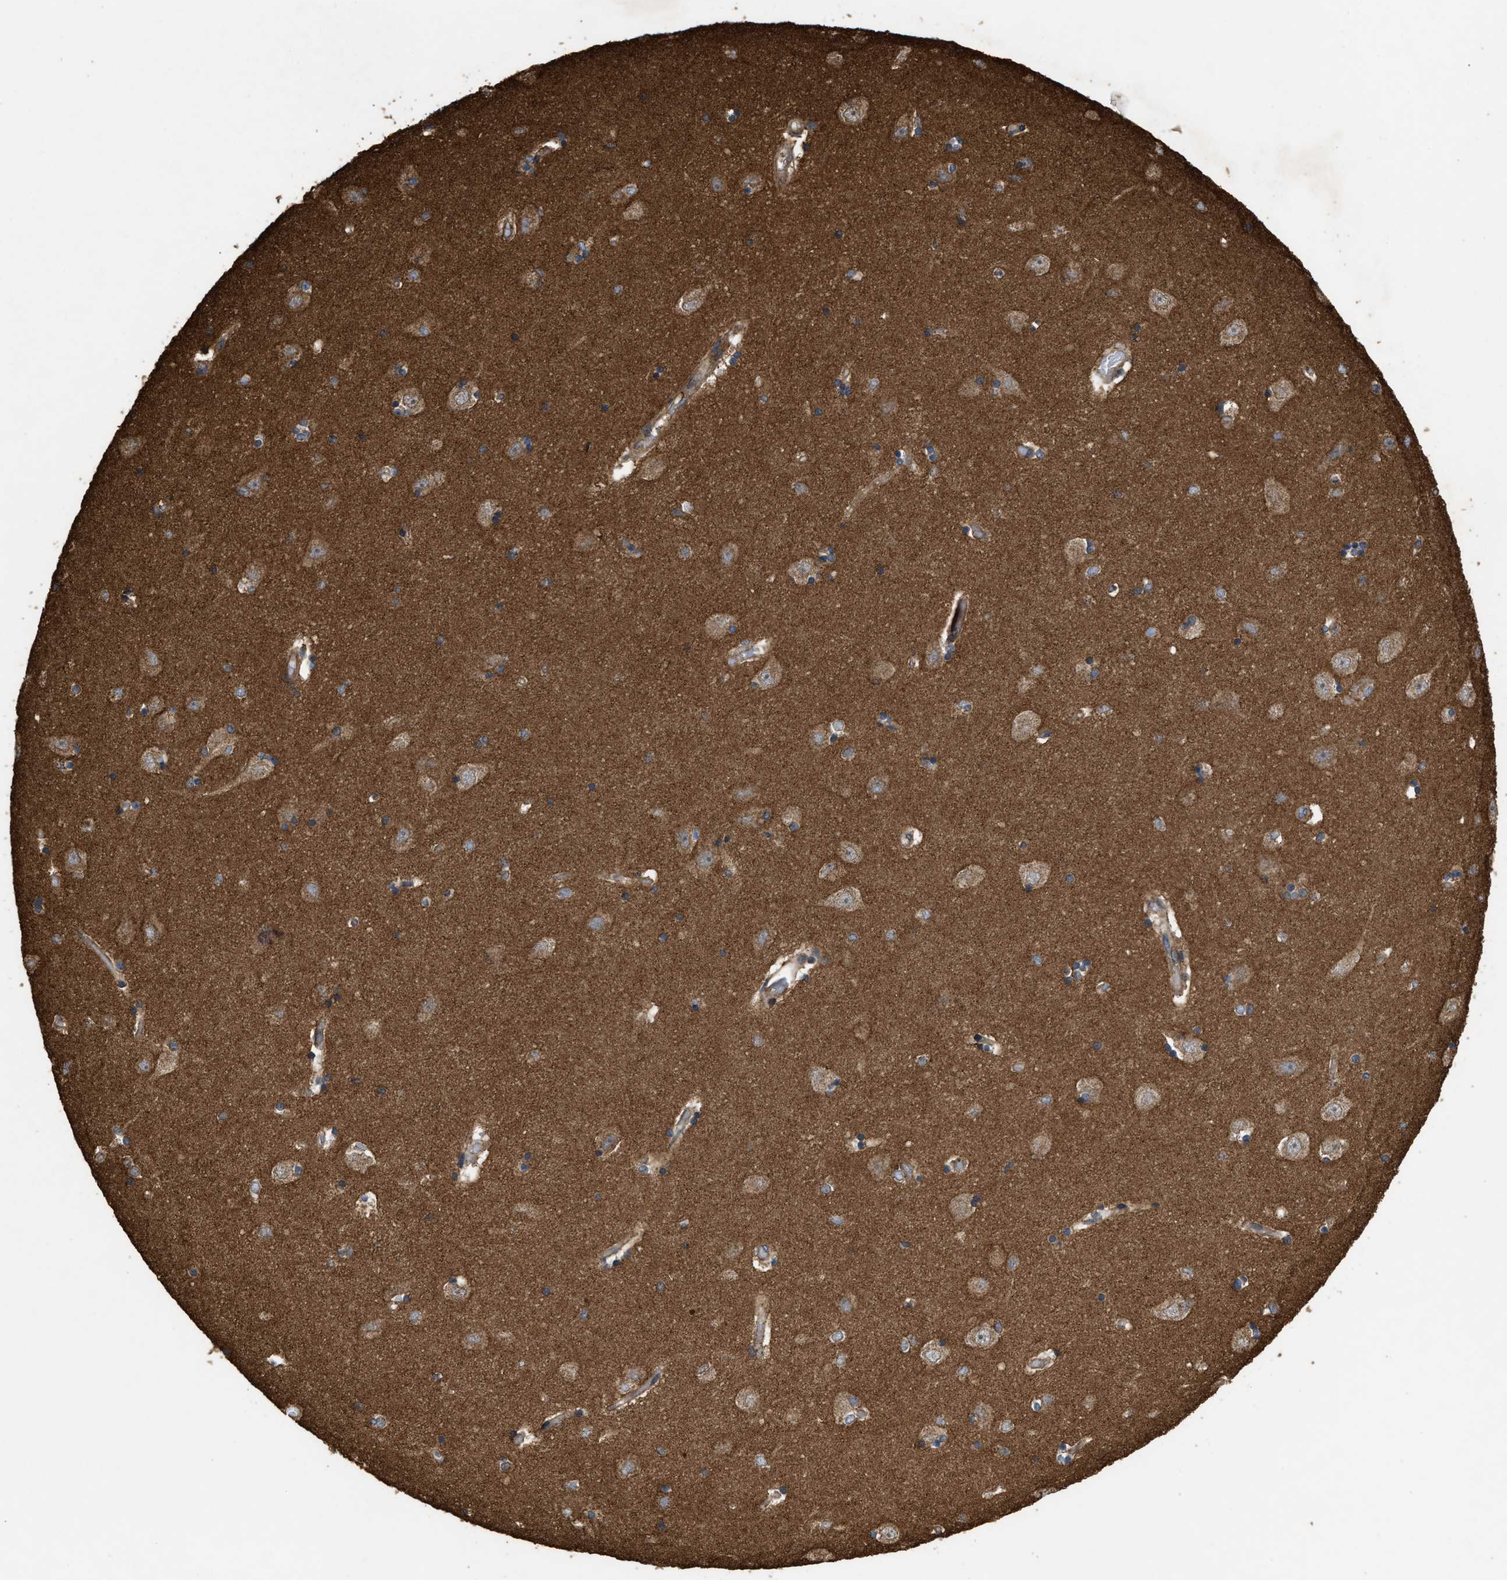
{"staining": {"intensity": "moderate", "quantity": ">75%", "location": "cytoplasmic/membranous"}, "tissue": "hippocampus", "cell_type": "Glial cells", "image_type": "normal", "snomed": [{"axis": "morphology", "description": "Normal tissue, NOS"}, {"axis": "topography", "description": "Hippocampus"}], "caption": "Protein staining of benign hippocampus reveals moderate cytoplasmic/membranous expression in about >75% of glial cells. Immunohistochemistry (ihc) stains the protein of interest in brown and the nuclei are stained blue.", "gene": "GNB4", "patient": {"sex": "male", "age": 45}}